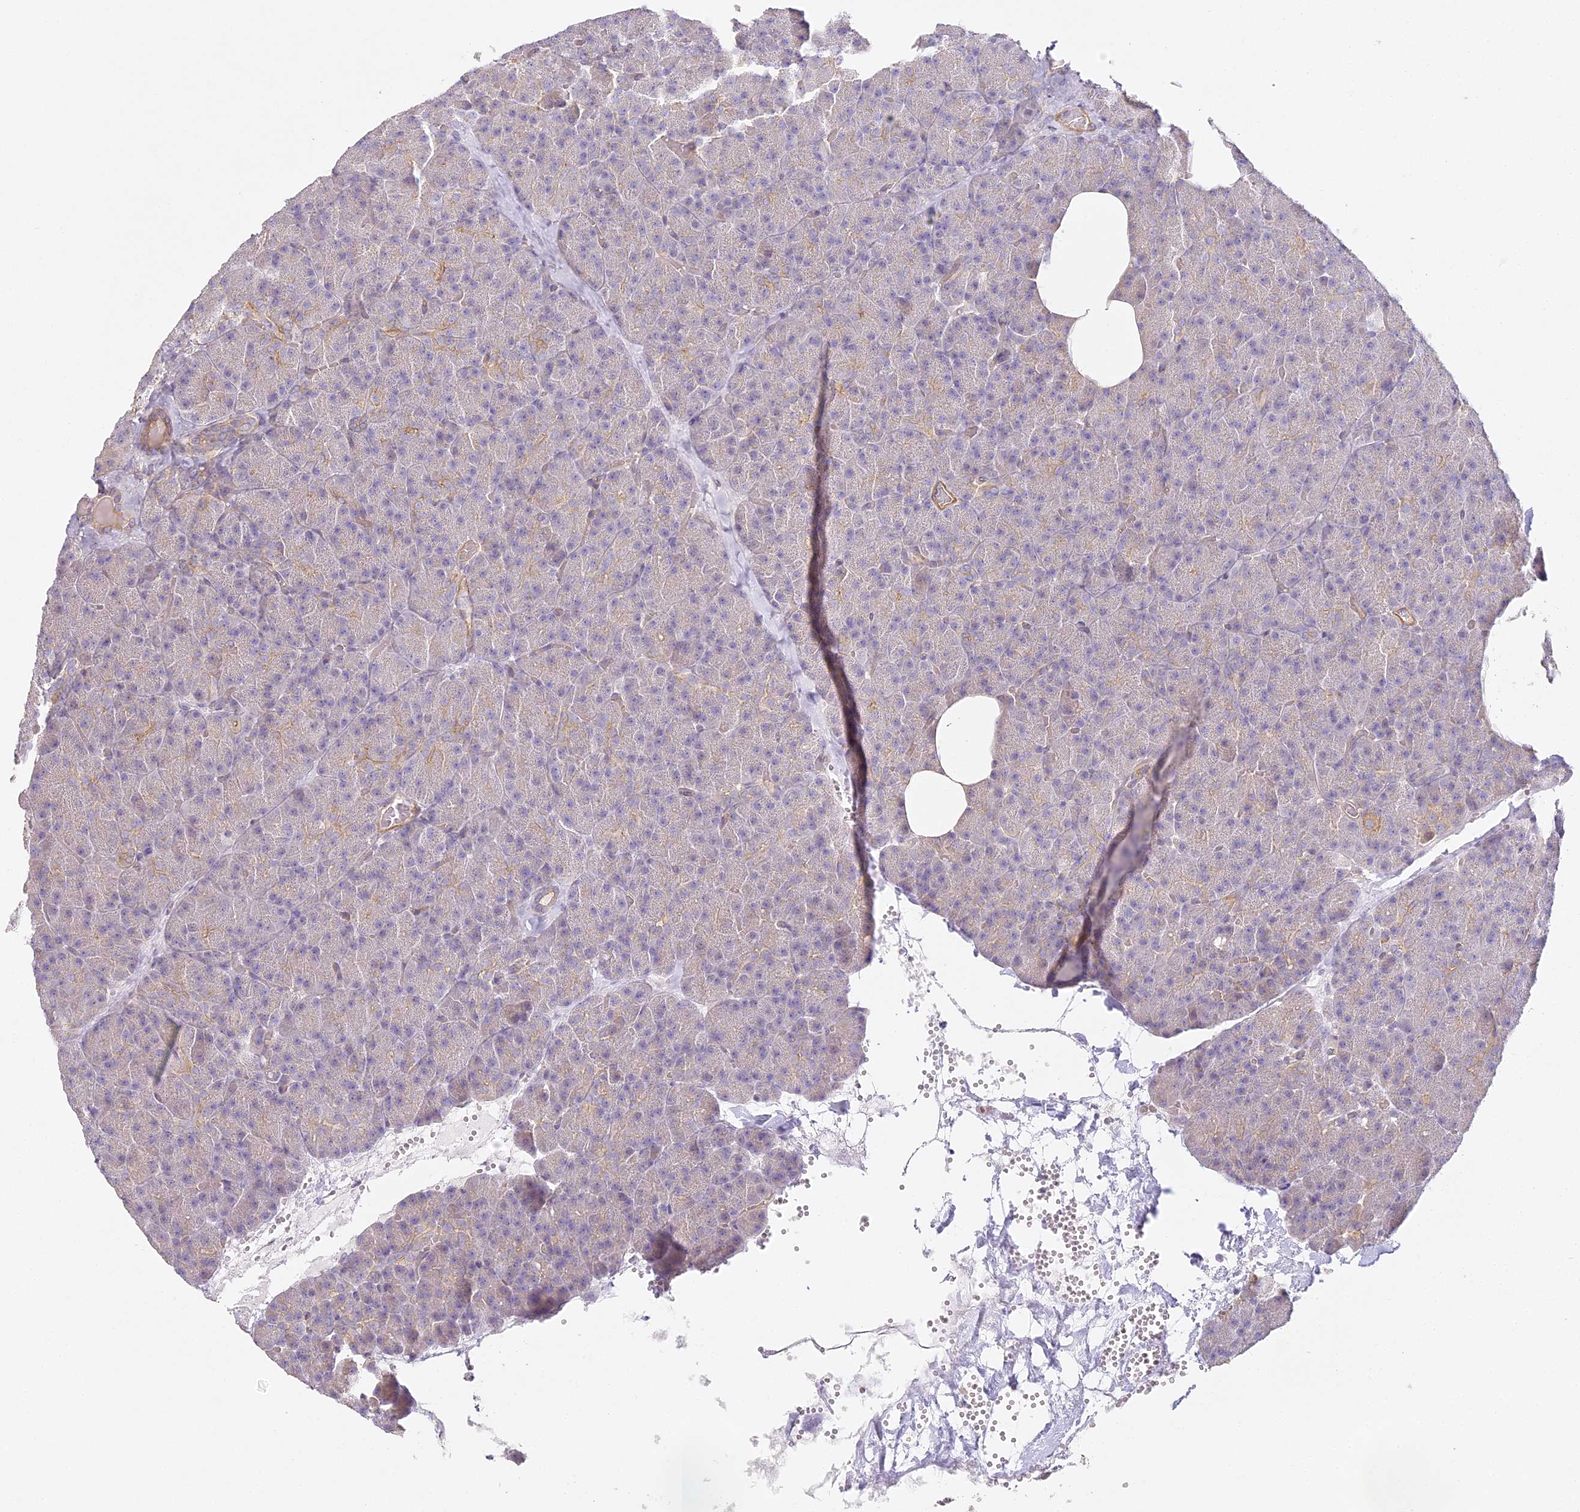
{"staining": {"intensity": "moderate", "quantity": "<25%", "location": "cytoplasmic/membranous"}, "tissue": "pancreas", "cell_type": "Exocrine glandular cells", "image_type": "normal", "snomed": [{"axis": "morphology", "description": "Normal tissue, NOS"}, {"axis": "morphology", "description": "Carcinoid, malignant, NOS"}, {"axis": "topography", "description": "Pancreas"}], "caption": "An immunohistochemistry photomicrograph of normal tissue is shown. Protein staining in brown highlights moderate cytoplasmic/membranous positivity in pancreas within exocrine glandular cells.", "gene": "MED28", "patient": {"sex": "female", "age": 35}}